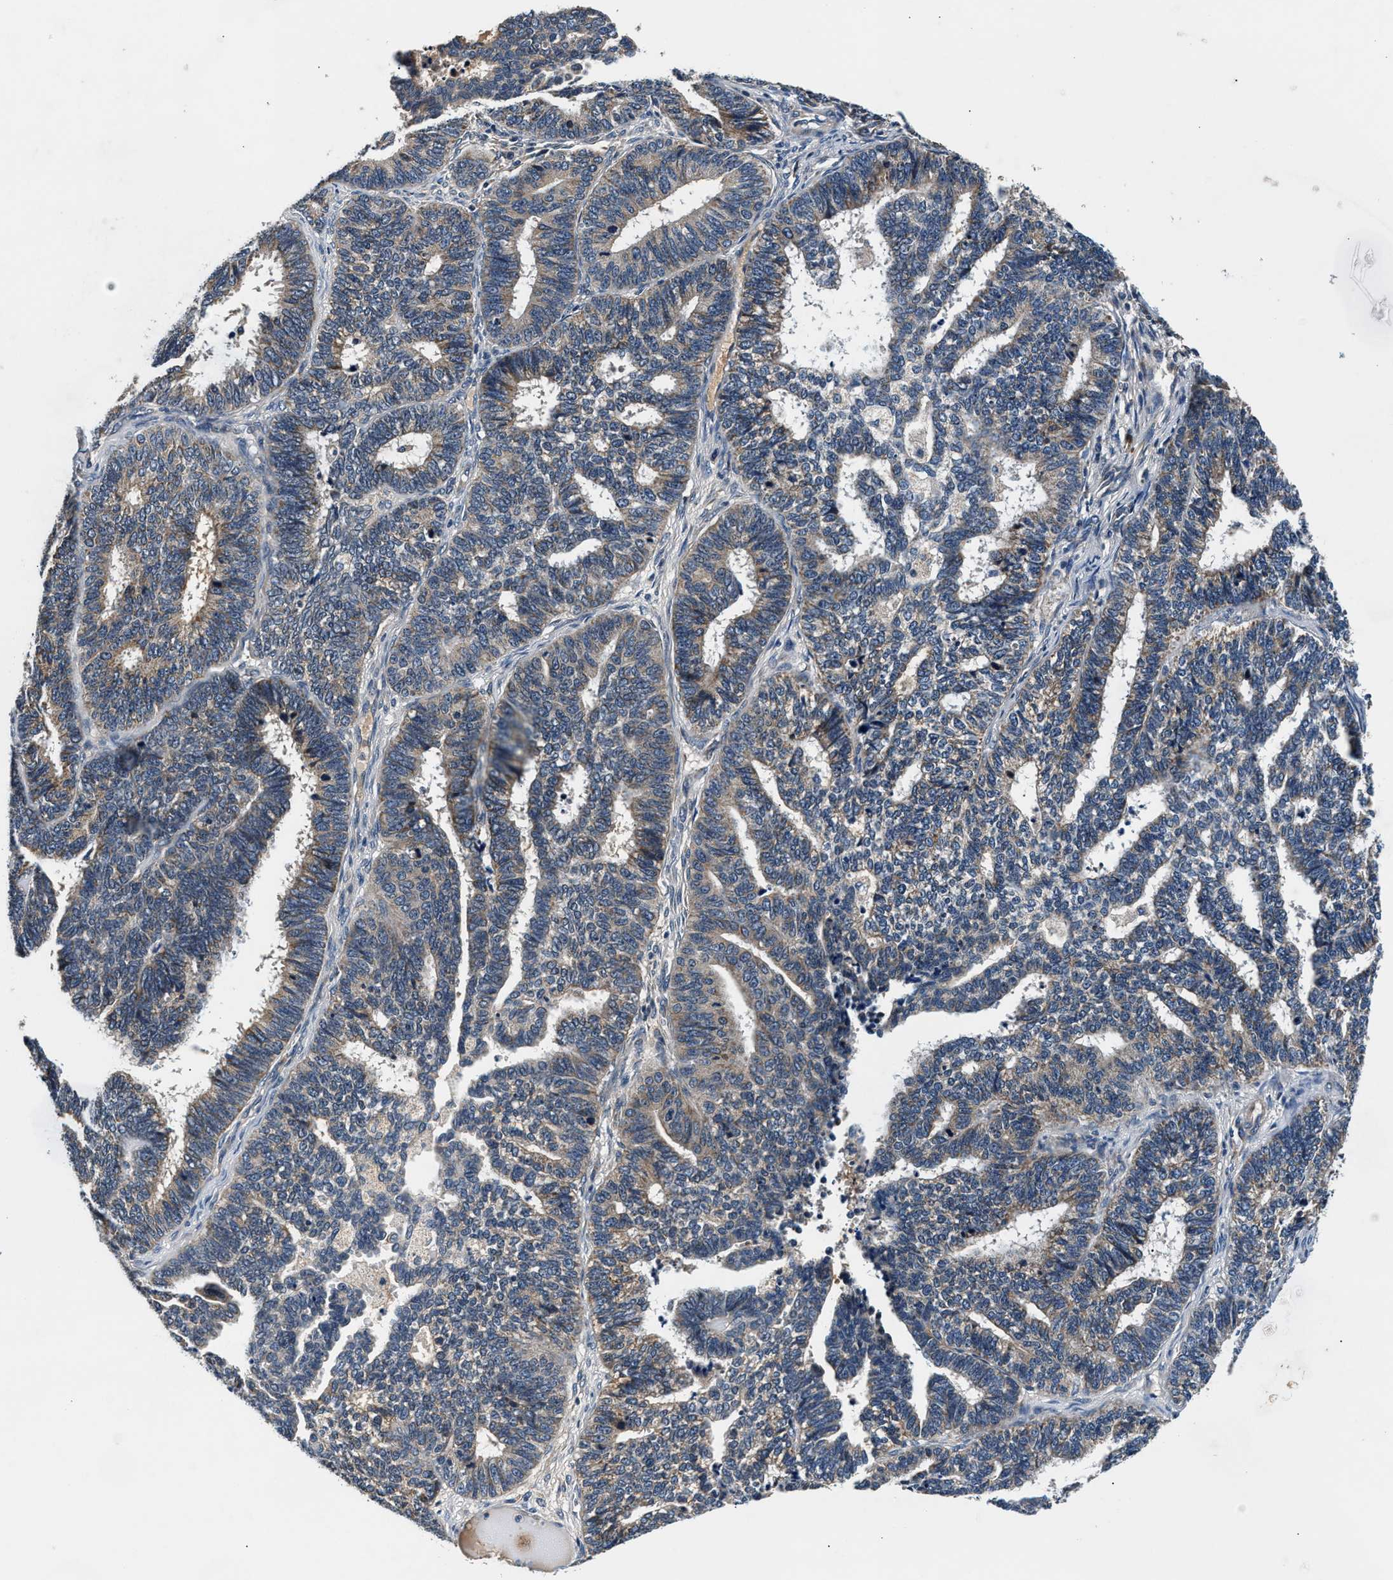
{"staining": {"intensity": "weak", "quantity": ">75%", "location": "cytoplasmic/membranous"}, "tissue": "endometrial cancer", "cell_type": "Tumor cells", "image_type": "cancer", "snomed": [{"axis": "morphology", "description": "Adenocarcinoma, NOS"}, {"axis": "topography", "description": "Endometrium"}], "caption": "About >75% of tumor cells in human endometrial adenocarcinoma reveal weak cytoplasmic/membranous protein positivity as visualized by brown immunohistochemical staining.", "gene": "IMMT", "patient": {"sex": "female", "age": 70}}